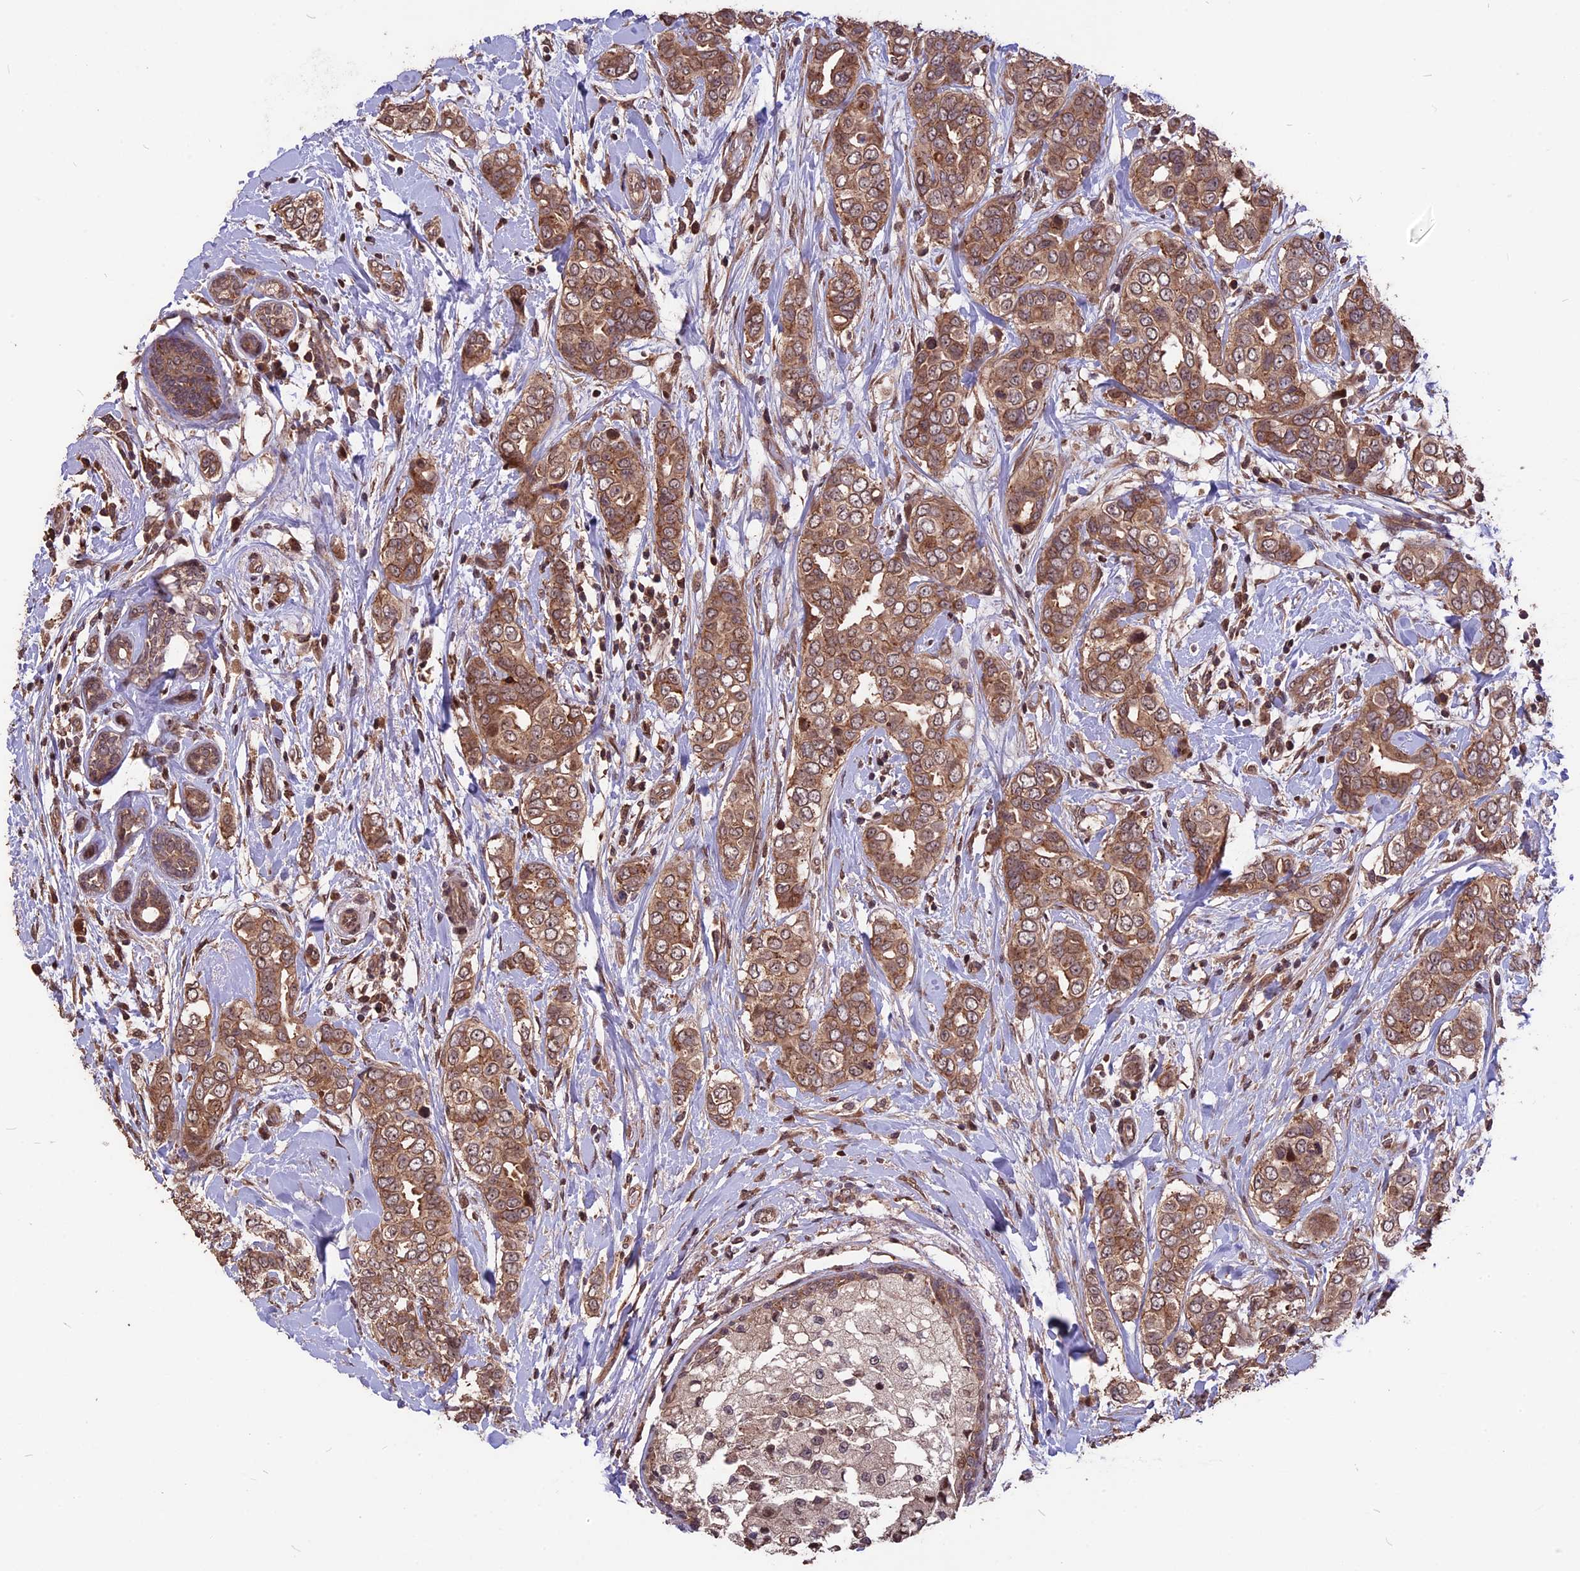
{"staining": {"intensity": "moderate", "quantity": ">75%", "location": "cytoplasmic/membranous,nuclear"}, "tissue": "breast cancer", "cell_type": "Tumor cells", "image_type": "cancer", "snomed": [{"axis": "morphology", "description": "Lobular carcinoma"}, {"axis": "topography", "description": "Breast"}], "caption": "Immunohistochemical staining of human breast cancer (lobular carcinoma) reveals moderate cytoplasmic/membranous and nuclear protein expression in approximately >75% of tumor cells.", "gene": "ZNF598", "patient": {"sex": "female", "age": 51}}